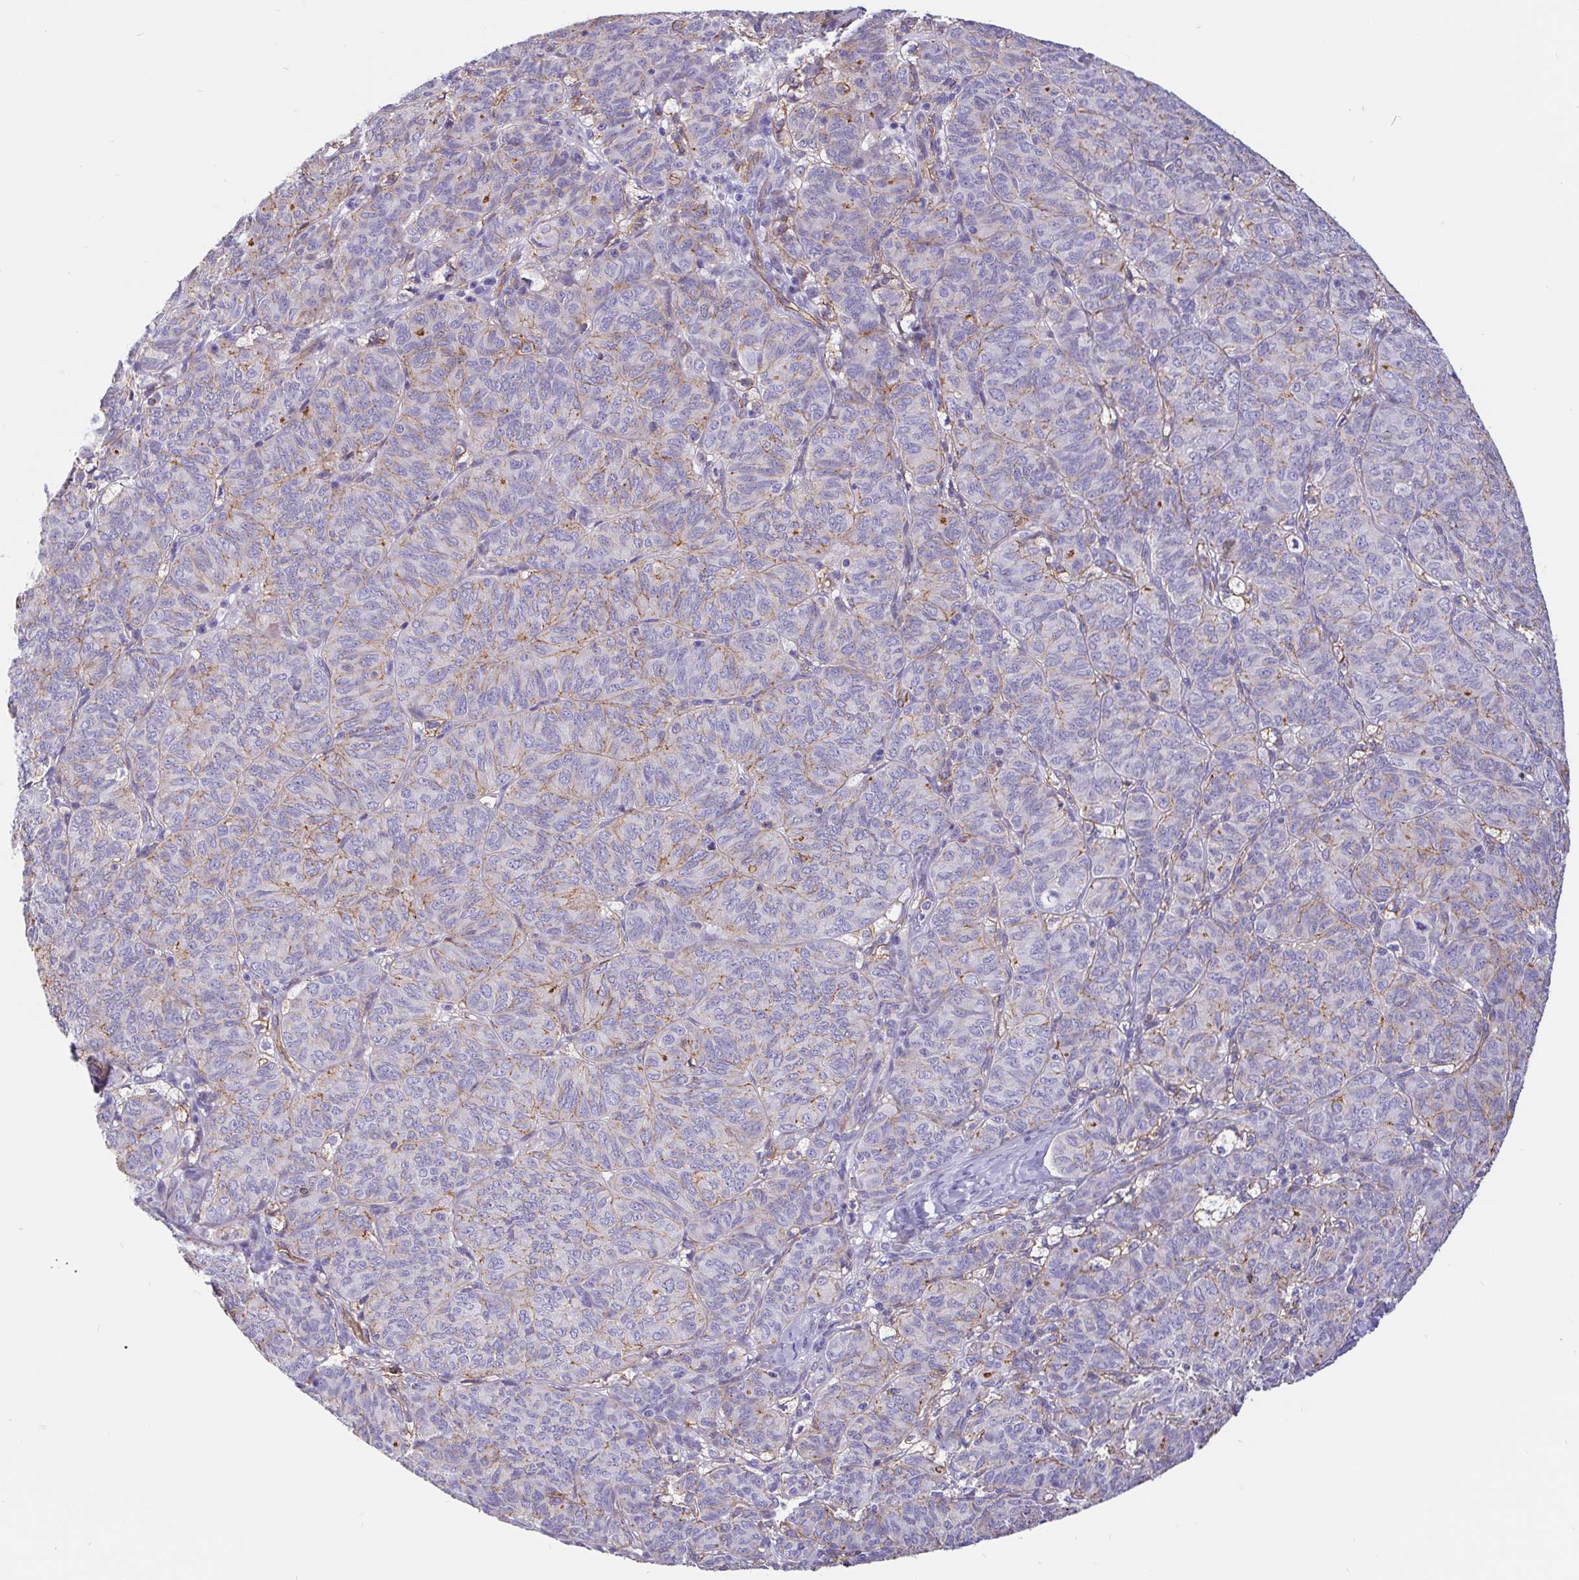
{"staining": {"intensity": "weak", "quantity": "<25%", "location": "cytoplasmic/membranous"}, "tissue": "ovarian cancer", "cell_type": "Tumor cells", "image_type": "cancer", "snomed": [{"axis": "morphology", "description": "Carcinoma, endometroid"}, {"axis": "topography", "description": "Ovary"}], "caption": "DAB immunohistochemical staining of endometroid carcinoma (ovarian) exhibits no significant staining in tumor cells.", "gene": "LIMCH1", "patient": {"sex": "female", "age": 80}}